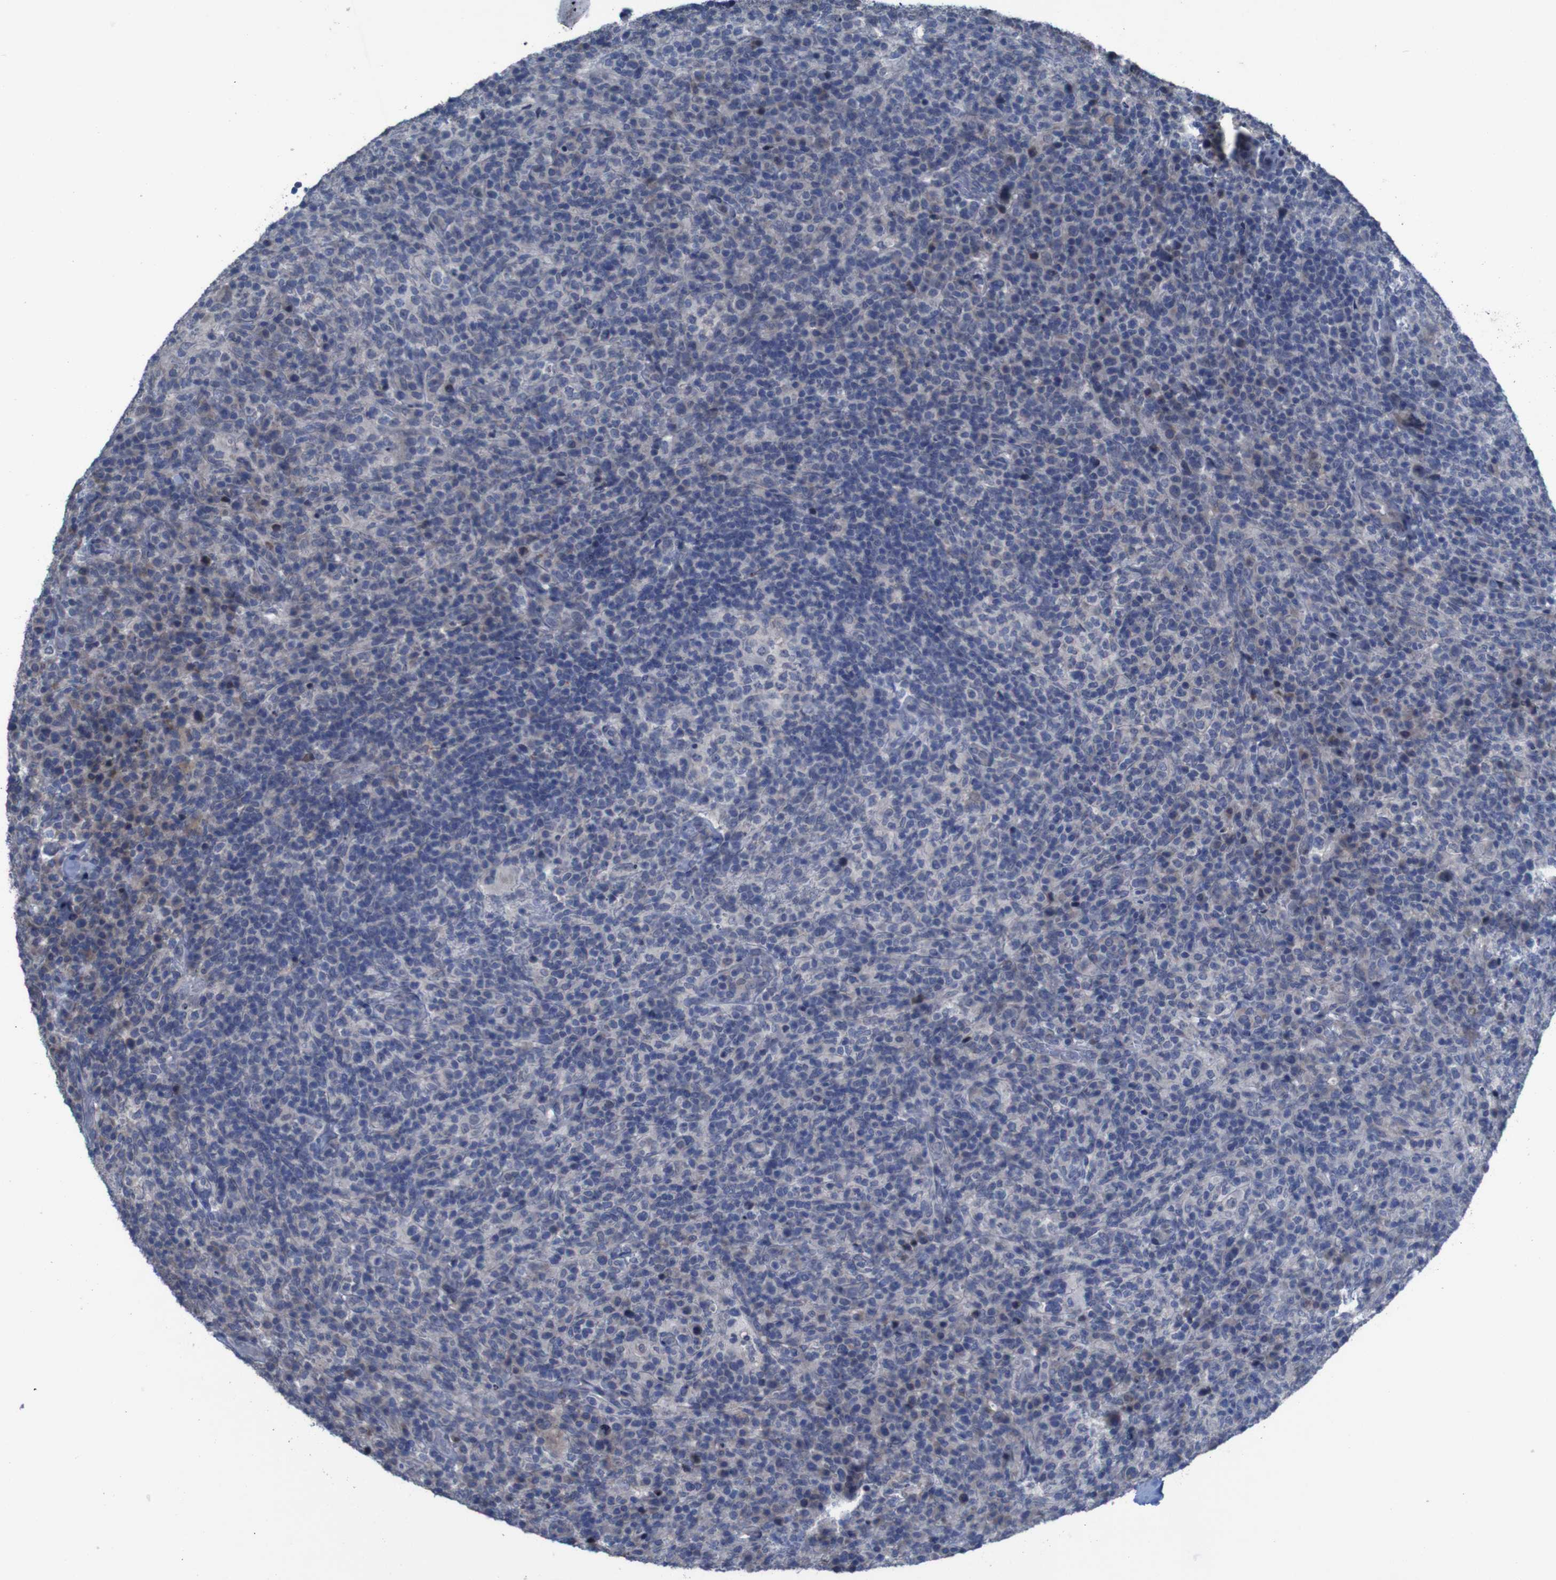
{"staining": {"intensity": "weak", "quantity": "<25%", "location": "cytoplasmic/membranous"}, "tissue": "lymphoma", "cell_type": "Tumor cells", "image_type": "cancer", "snomed": [{"axis": "morphology", "description": "Malignant lymphoma, non-Hodgkin's type, High grade"}, {"axis": "topography", "description": "Lymph node"}], "caption": "High power microscopy image of an IHC image of high-grade malignant lymphoma, non-Hodgkin's type, revealing no significant staining in tumor cells. The staining was performed using DAB to visualize the protein expression in brown, while the nuclei were stained in blue with hematoxylin (Magnification: 20x).", "gene": "CLDN18", "patient": {"sex": "female", "age": 76}}